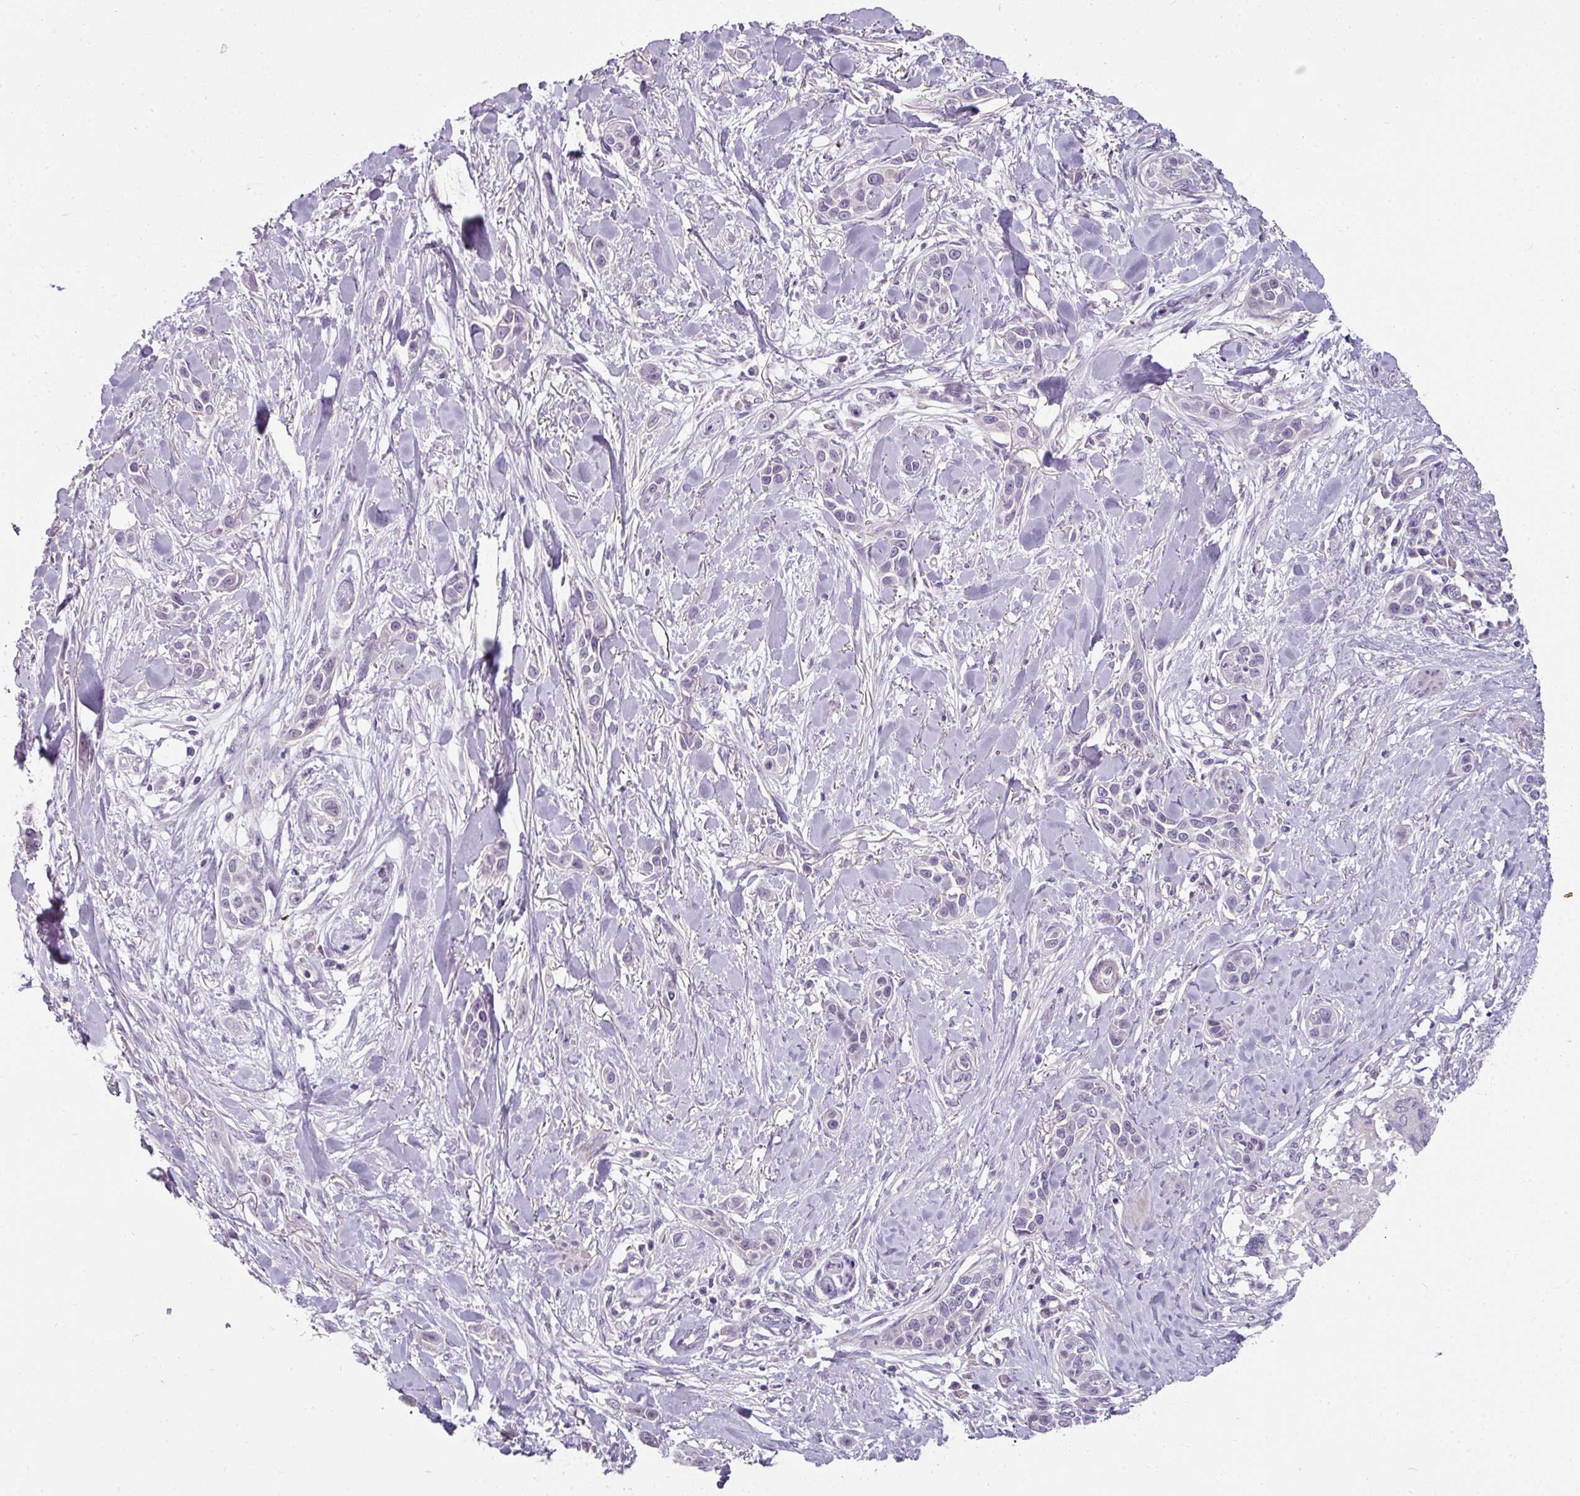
{"staining": {"intensity": "negative", "quantity": "none", "location": "none"}, "tissue": "skin cancer", "cell_type": "Tumor cells", "image_type": "cancer", "snomed": [{"axis": "morphology", "description": "Squamous cell carcinoma, NOS"}, {"axis": "topography", "description": "Skin"}], "caption": "IHC photomicrograph of neoplastic tissue: human skin cancer (squamous cell carcinoma) stained with DAB (3,3'-diaminobenzidine) displays no significant protein staining in tumor cells. (DAB immunohistochemistry visualized using brightfield microscopy, high magnification).", "gene": "FHAD1", "patient": {"sex": "female", "age": 69}}